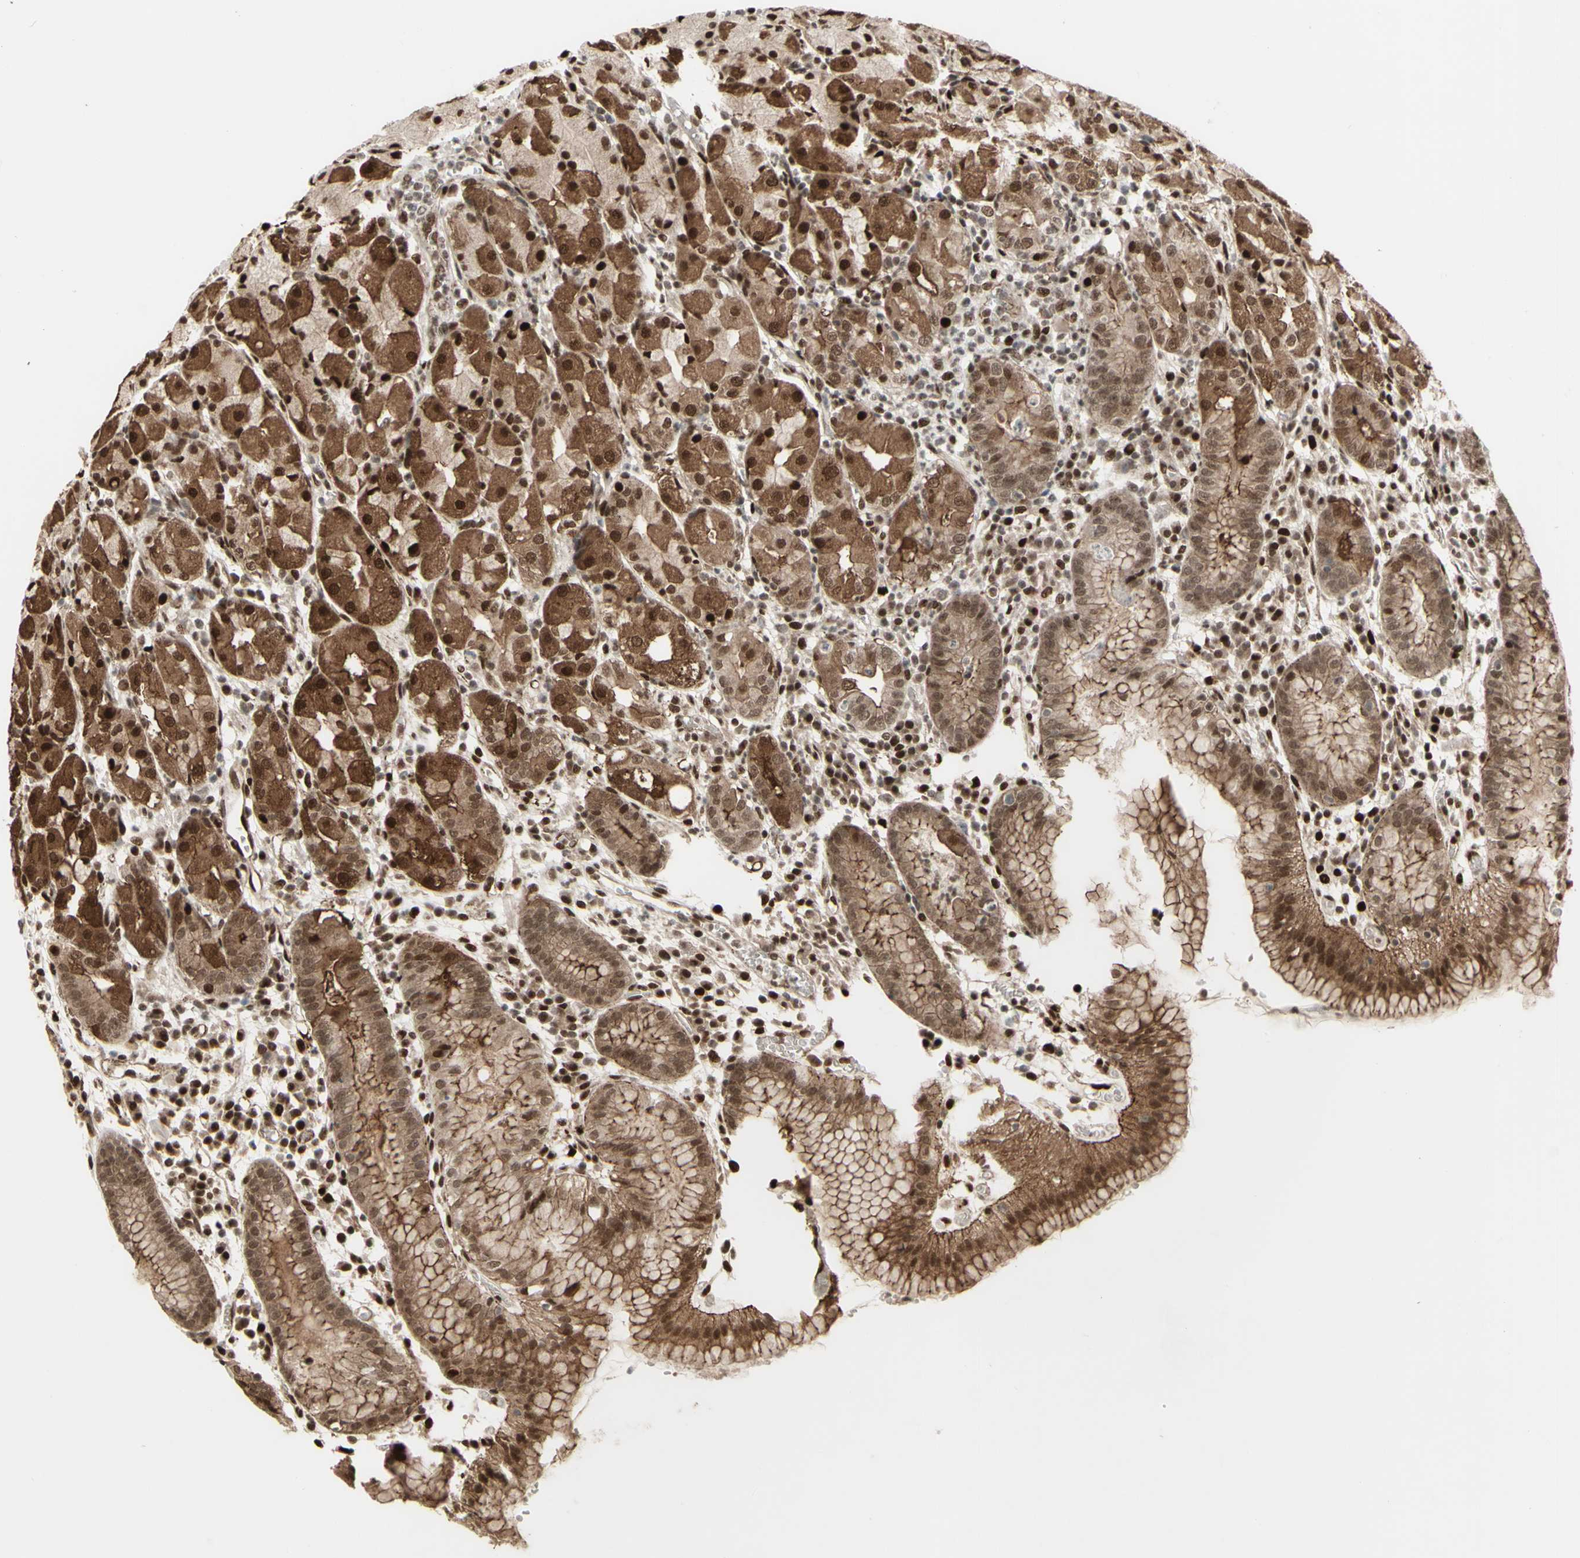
{"staining": {"intensity": "moderate", "quantity": ">75%", "location": "cytoplasmic/membranous,nuclear"}, "tissue": "stomach", "cell_type": "Glandular cells", "image_type": "normal", "snomed": [{"axis": "morphology", "description": "Normal tissue, NOS"}, {"axis": "topography", "description": "Stomach"}, {"axis": "topography", "description": "Stomach, lower"}], "caption": "Immunohistochemical staining of normal stomach demonstrates medium levels of moderate cytoplasmic/membranous,nuclear staining in approximately >75% of glandular cells. The protein is shown in brown color, while the nuclei are stained blue.", "gene": "CBX1", "patient": {"sex": "female", "age": 75}}